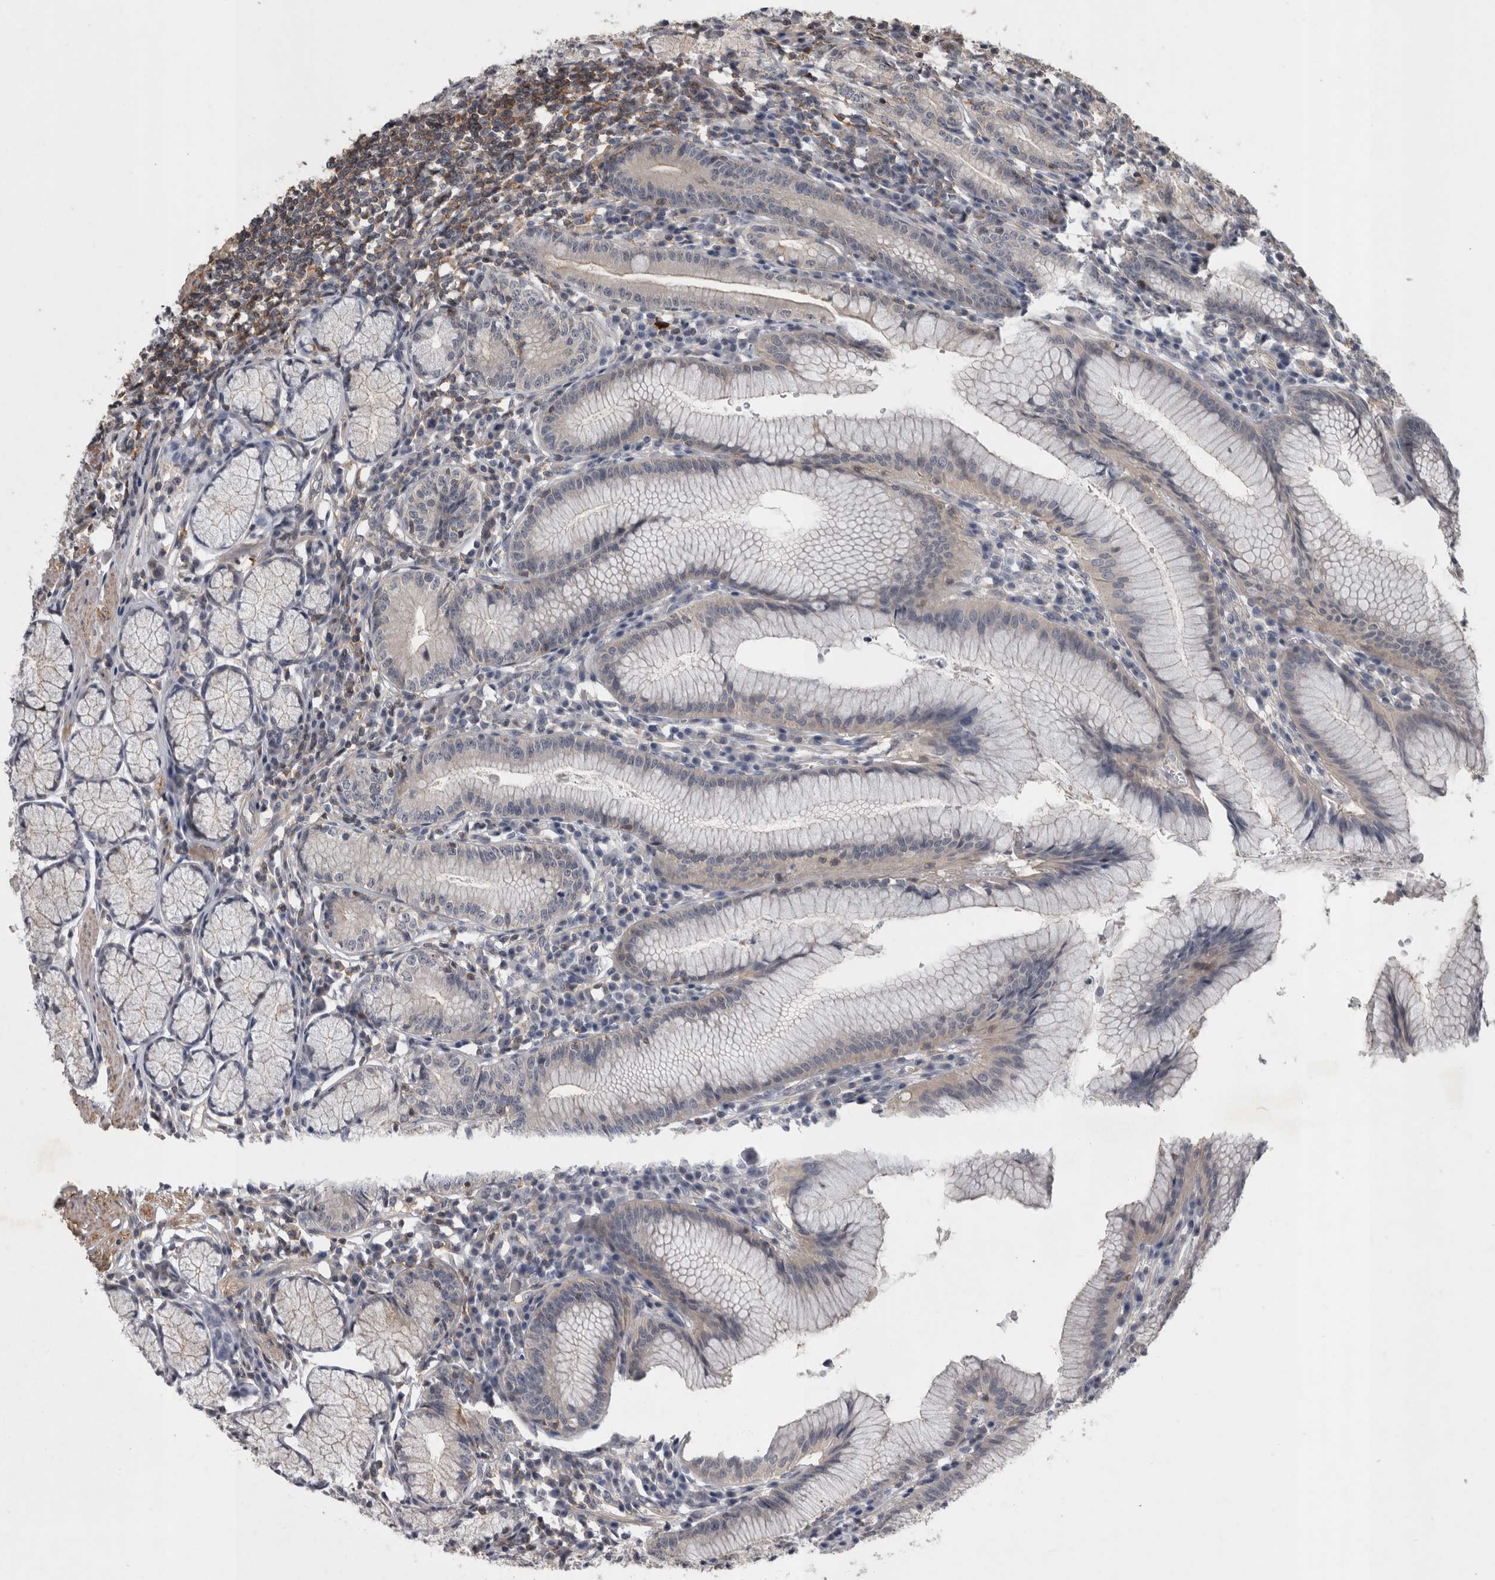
{"staining": {"intensity": "weak", "quantity": "25%-75%", "location": "cytoplasmic/membranous"}, "tissue": "stomach", "cell_type": "Glandular cells", "image_type": "normal", "snomed": [{"axis": "morphology", "description": "Normal tissue, NOS"}, {"axis": "topography", "description": "Stomach"}], "caption": "This histopathology image displays immunohistochemistry (IHC) staining of unremarkable human stomach, with low weak cytoplasmic/membranous staining in about 25%-75% of glandular cells.", "gene": "SPATA48", "patient": {"sex": "male", "age": 55}}